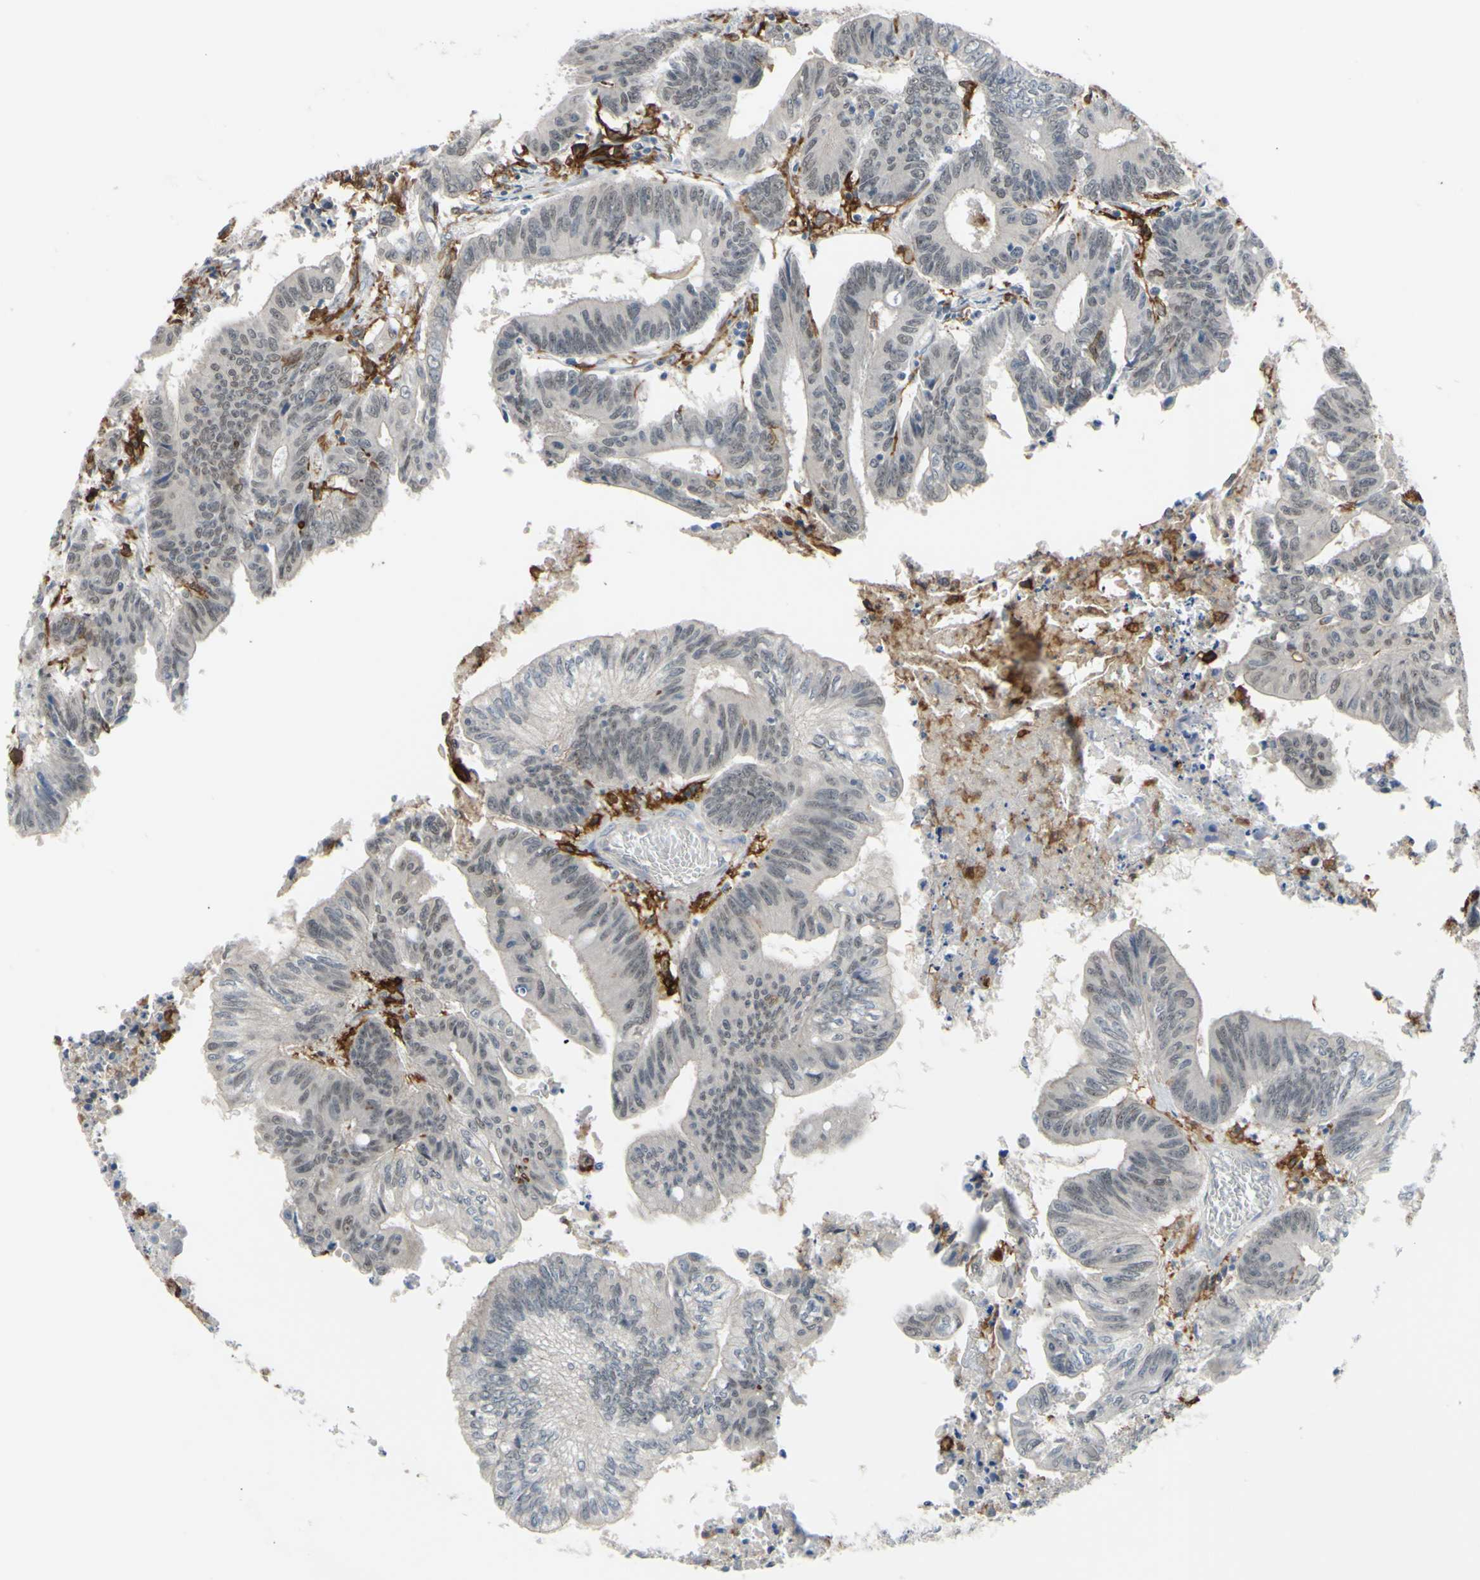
{"staining": {"intensity": "negative", "quantity": "none", "location": "none"}, "tissue": "colorectal cancer", "cell_type": "Tumor cells", "image_type": "cancer", "snomed": [{"axis": "morphology", "description": "Adenocarcinoma, NOS"}, {"axis": "topography", "description": "Colon"}], "caption": "Immunohistochemical staining of human colorectal adenocarcinoma reveals no significant positivity in tumor cells. Brightfield microscopy of immunohistochemistry stained with DAB (3,3'-diaminobenzidine) (brown) and hematoxylin (blue), captured at high magnification.", "gene": "FCGR2A", "patient": {"sex": "male", "age": 45}}